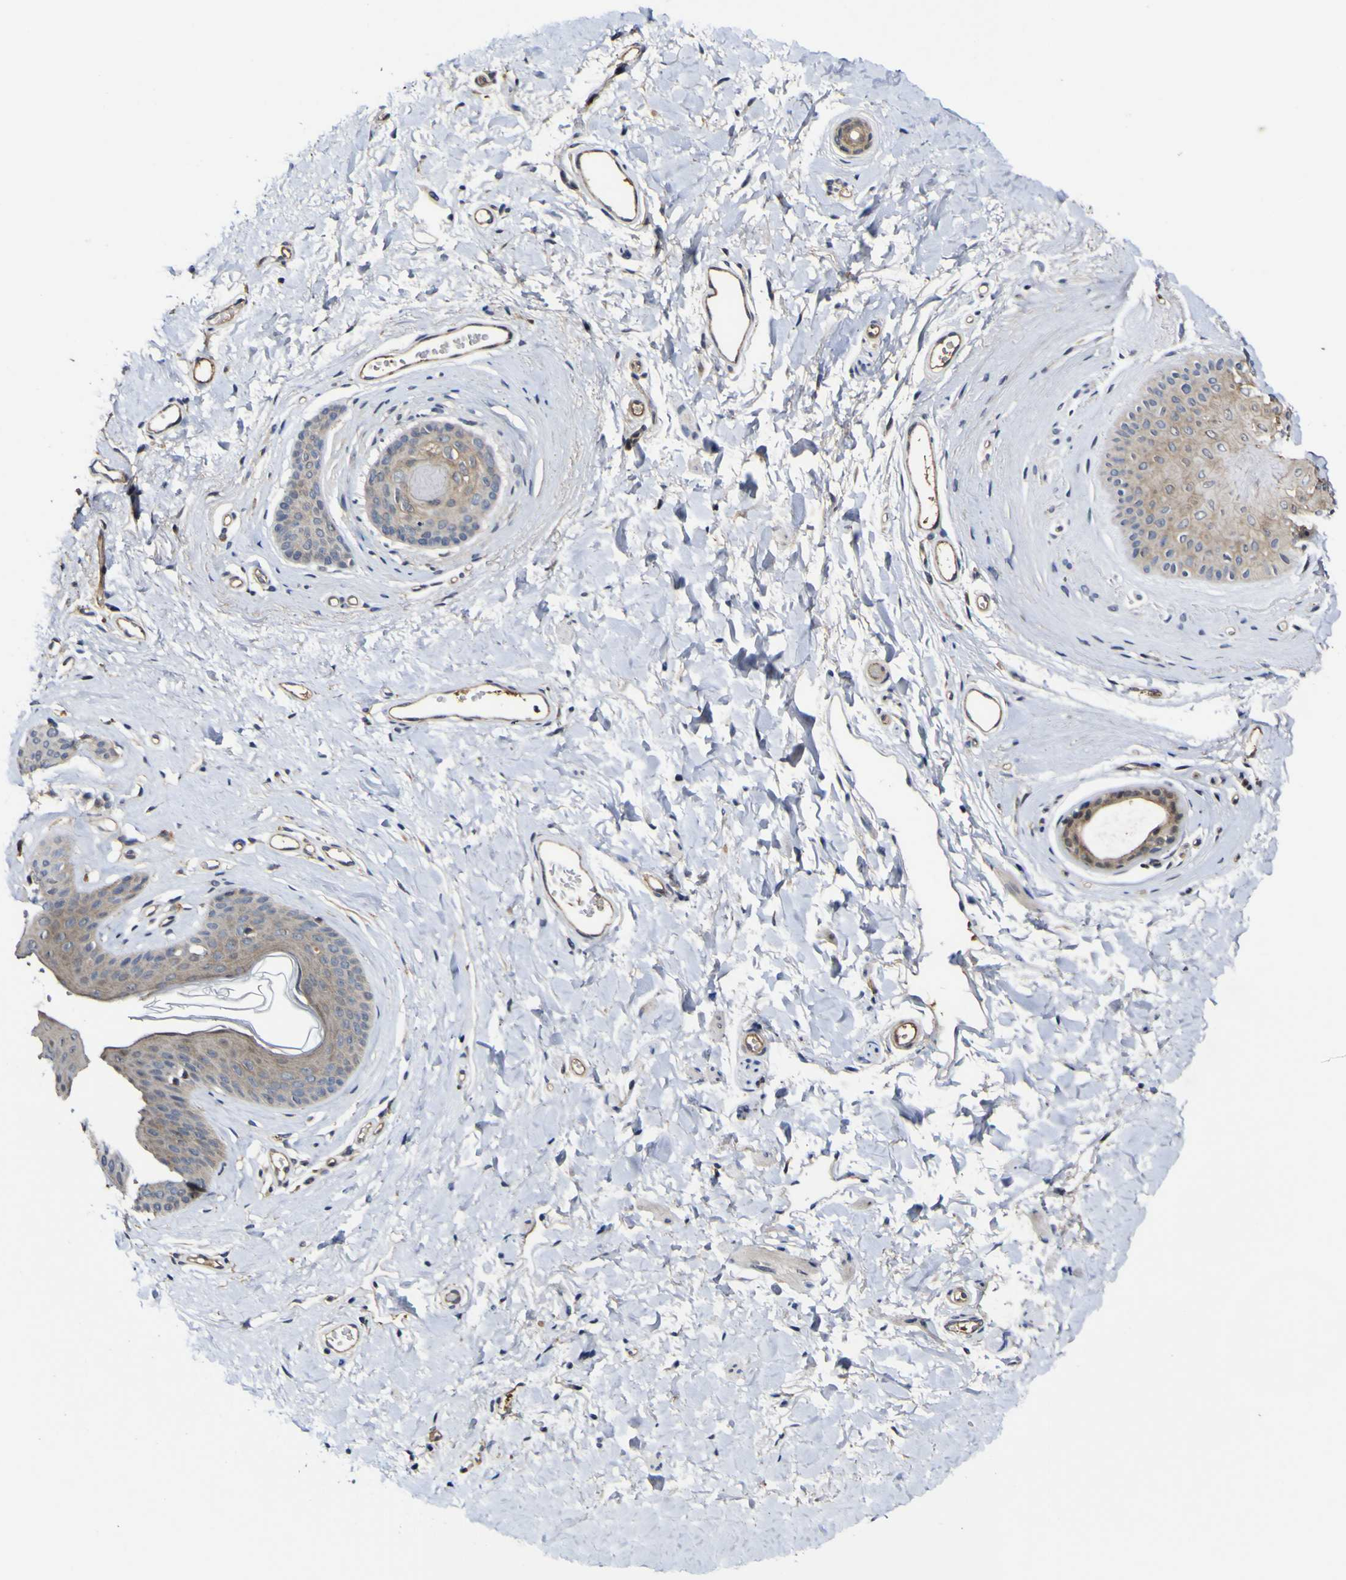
{"staining": {"intensity": "weak", "quantity": ">75%", "location": "cytoplasmic/membranous"}, "tissue": "skin", "cell_type": "Epidermal cells", "image_type": "normal", "snomed": [{"axis": "morphology", "description": "Normal tissue, NOS"}, {"axis": "morphology", "description": "Inflammation, NOS"}, {"axis": "topography", "description": "Vulva"}], "caption": "An image of skin stained for a protein exhibits weak cytoplasmic/membranous brown staining in epidermal cells. The staining is performed using DAB brown chromogen to label protein expression. The nuclei are counter-stained blue using hematoxylin.", "gene": "CCL2", "patient": {"sex": "female", "age": 84}}